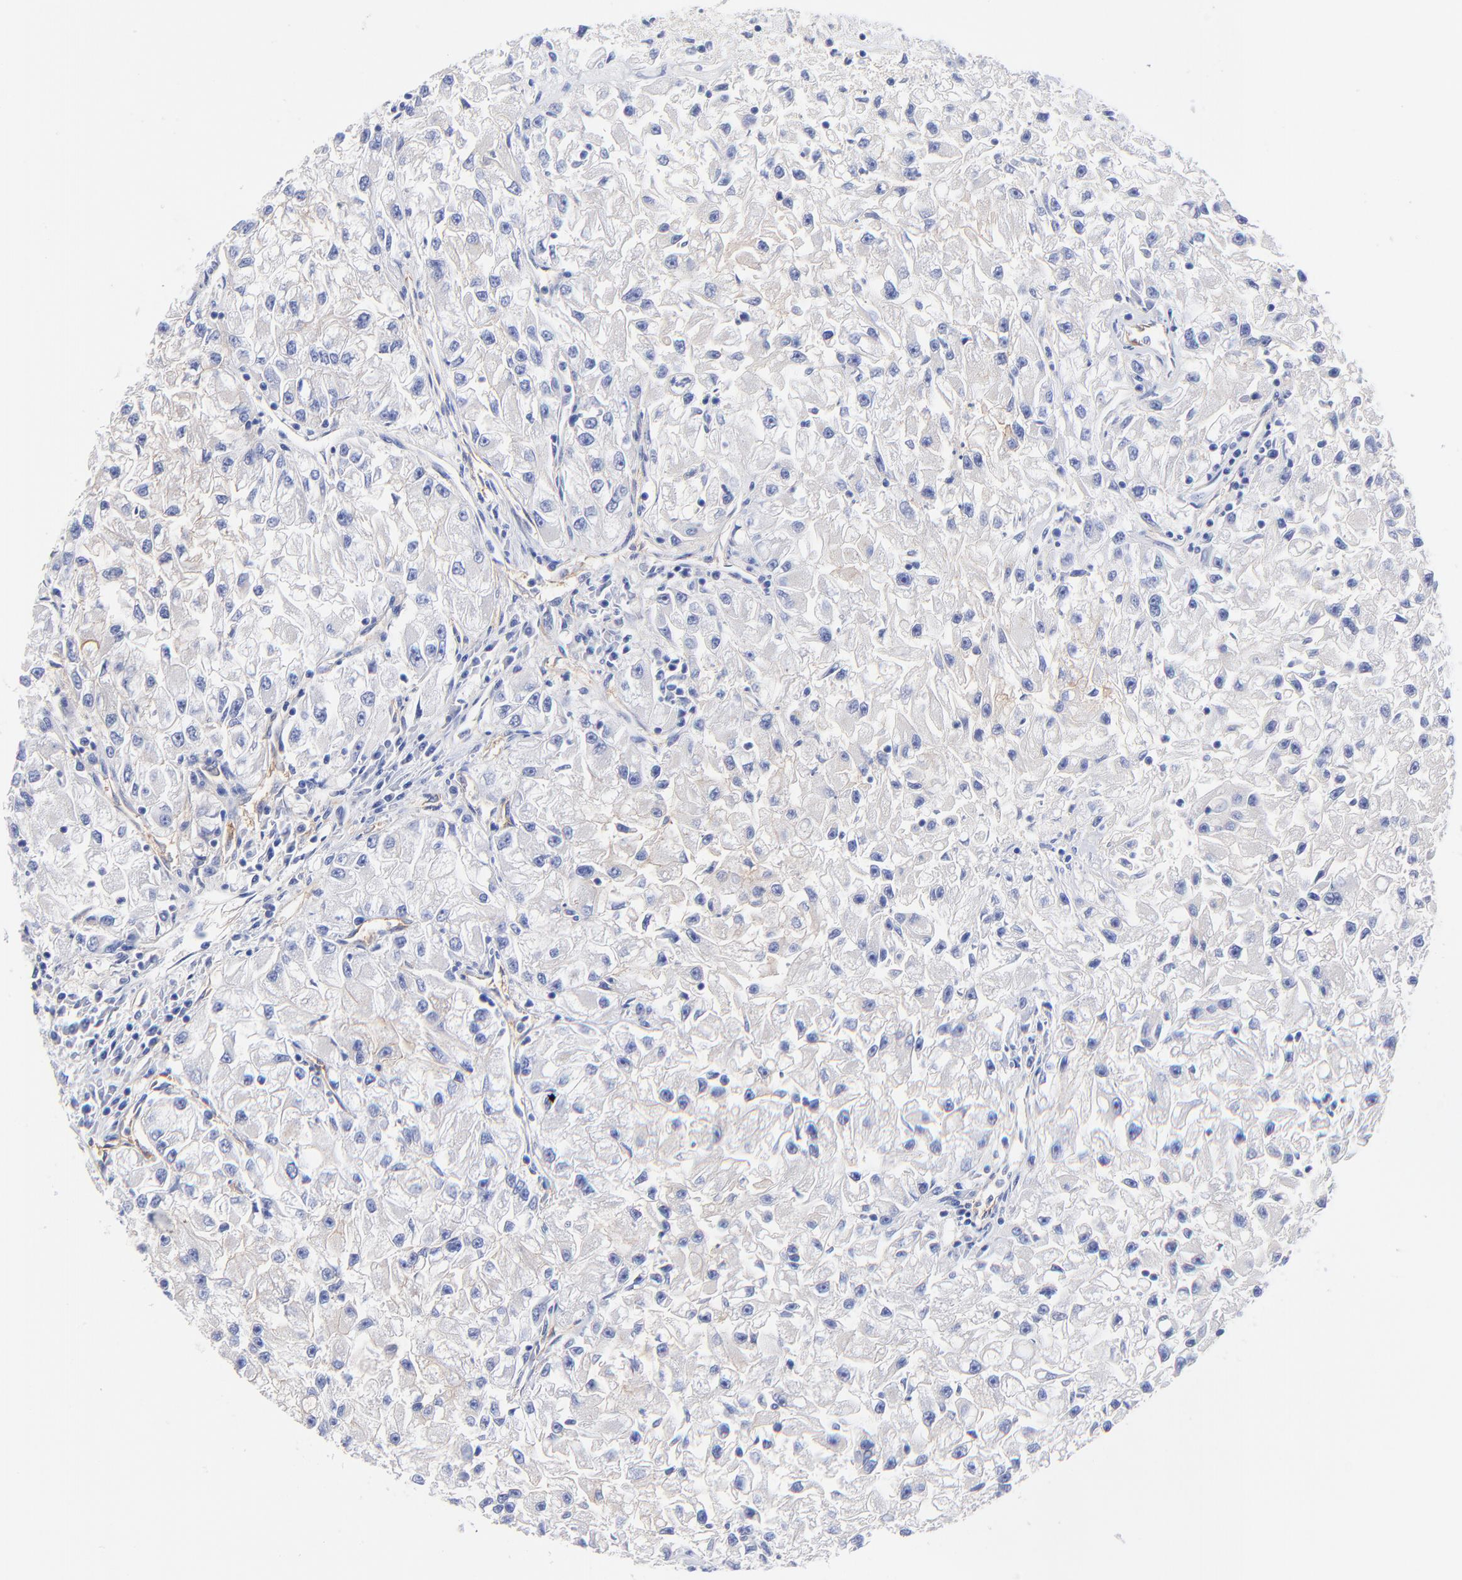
{"staining": {"intensity": "negative", "quantity": "none", "location": "none"}, "tissue": "renal cancer", "cell_type": "Tumor cells", "image_type": "cancer", "snomed": [{"axis": "morphology", "description": "Adenocarcinoma, NOS"}, {"axis": "topography", "description": "Kidney"}], "caption": "IHC micrograph of neoplastic tissue: renal cancer stained with DAB (3,3'-diaminobenzidine) demonstrates no significant protein positivity in tumor cells. (DAB (3,3'-diaminobenzidine) immunohistochemistry visualized using brightfield microscopy, high magnification).", "gene": "SLC44A2", "patient": {"sex": "male", "age": 59}}